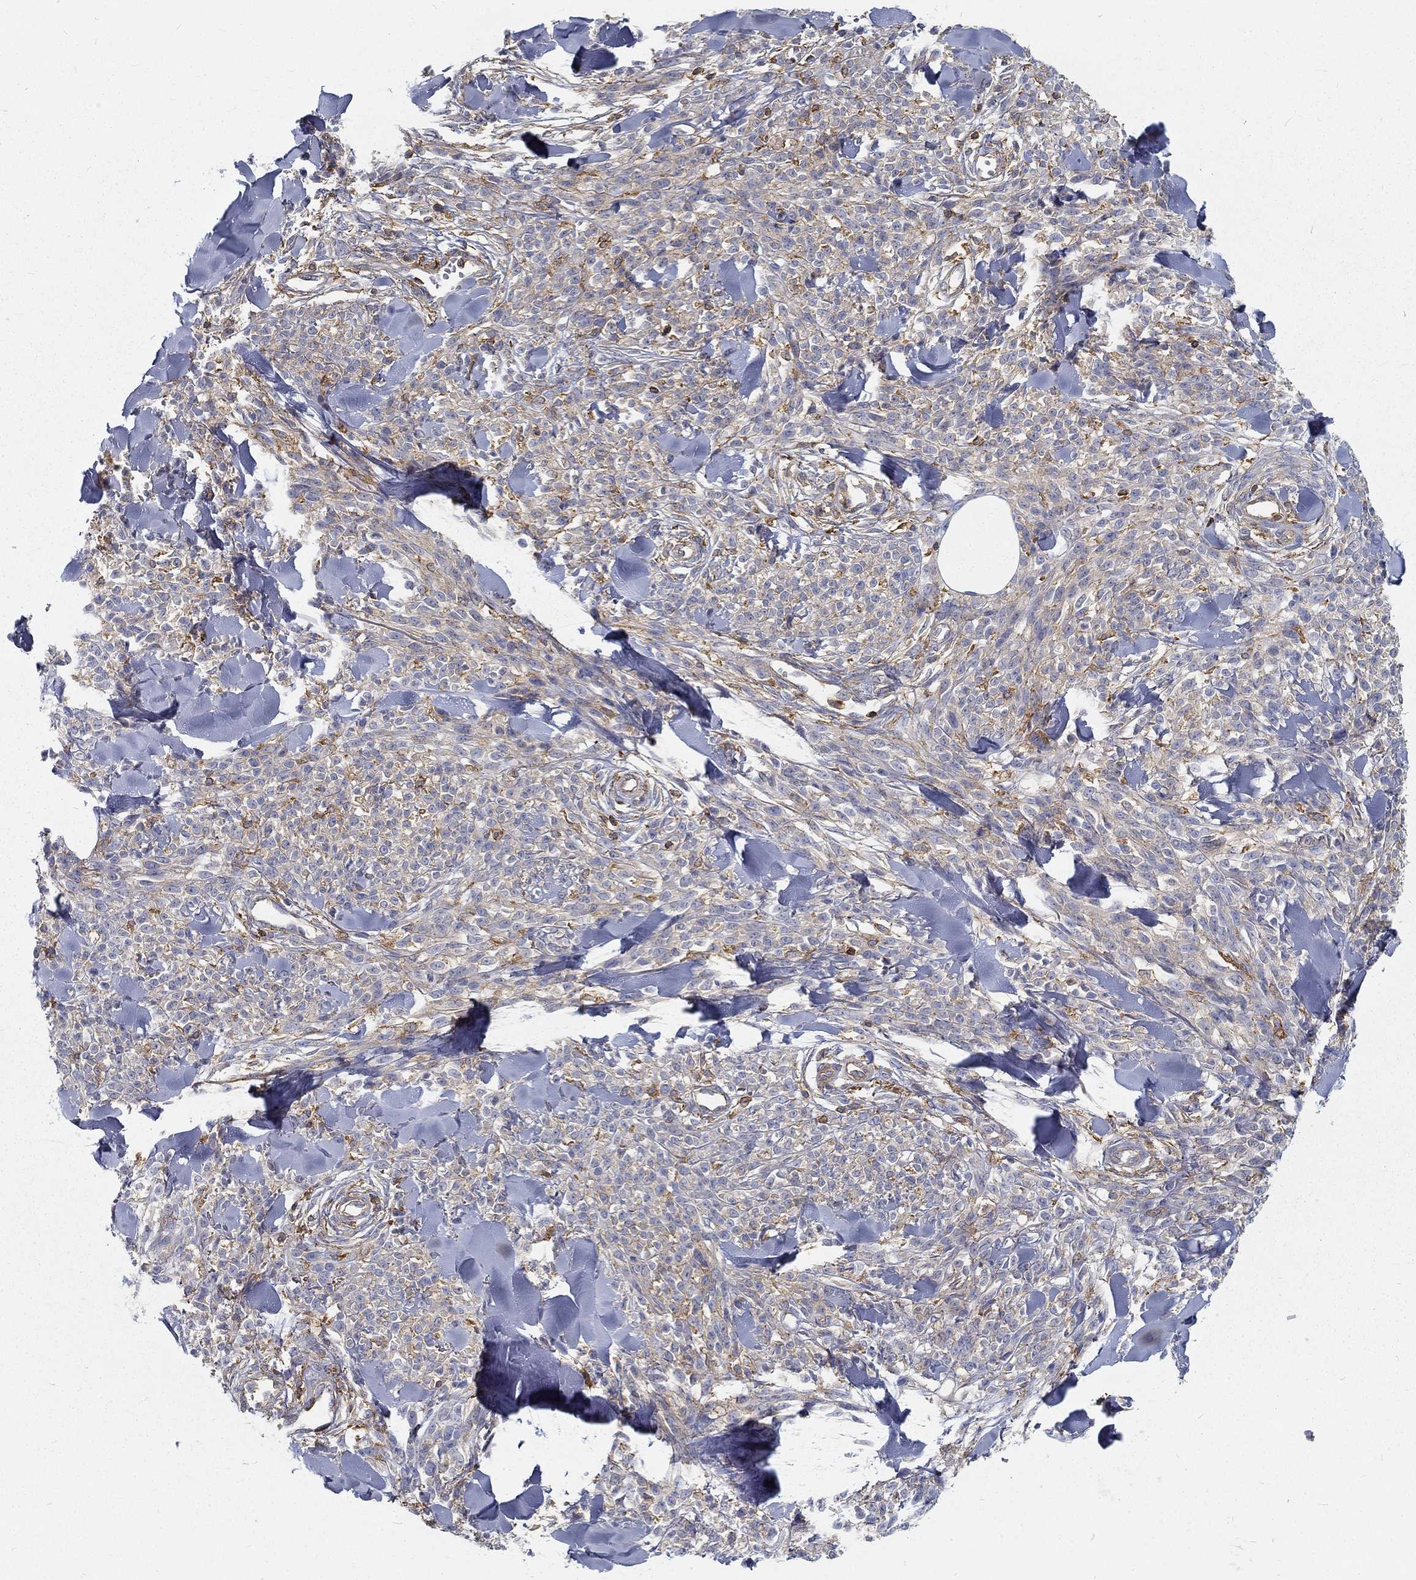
{"staining": {"intensity": "negative", "quantity": "none", "location": "none"}, "tissue": "melanoma", "cell_type": "Tumor cells", "image_type": "cancer", "snomed": [{"axis": "morphology", "description": "Malignant melanoma, NOS"}, {"axis": "topography", "description": "Skin"}, {"axis": "topography", "description": "Skin of trunk"}], "caption": "A micrograph of melanoma stained for a protein displays no brown staining in tumor cells.", "gene": "MTMR11", "patient": {"sex": "male", "age": 74}}